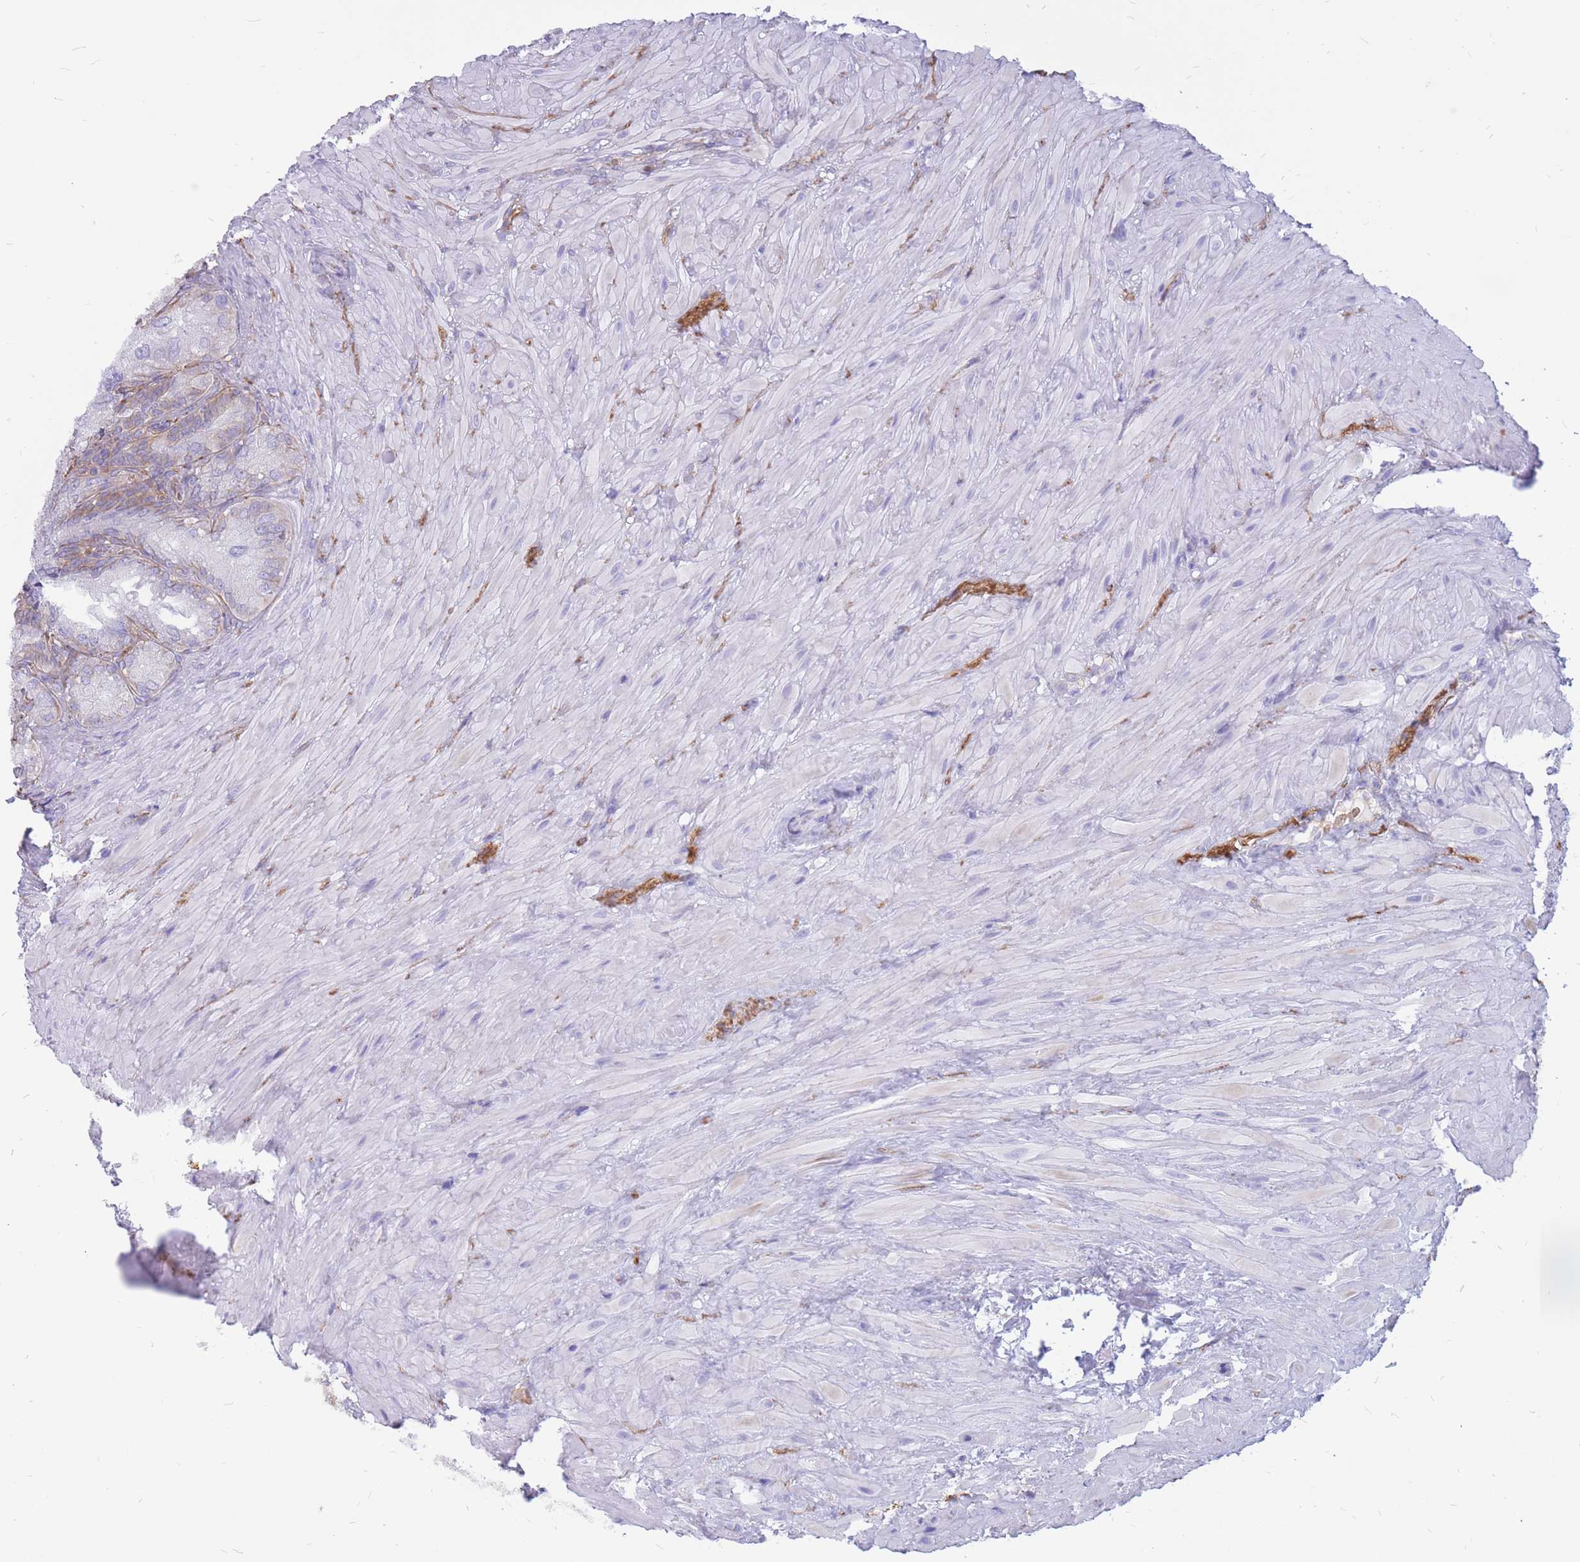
{"staining": {"intensity": "weak", "quantity": "25%-75%", "location": "cytoplasmic/membranous"}, "tissue": "seminal vesicle", "cell_type": "Glandular cells", "image_type": "normal", "snomed": [{"axis": "morphology", "description": "Normal tissue, NOS"}, {"axis": "topography", "description": "Seminal veicle"}], "caption": "Protein expression analysis of unremarkable human seminal vesicle reveals weak cytoplasmic/membranous staining in approximately 25%-75% of glandular cells.", "gene": "ADD2", "patient": {"sex": "male", "age": 62}}